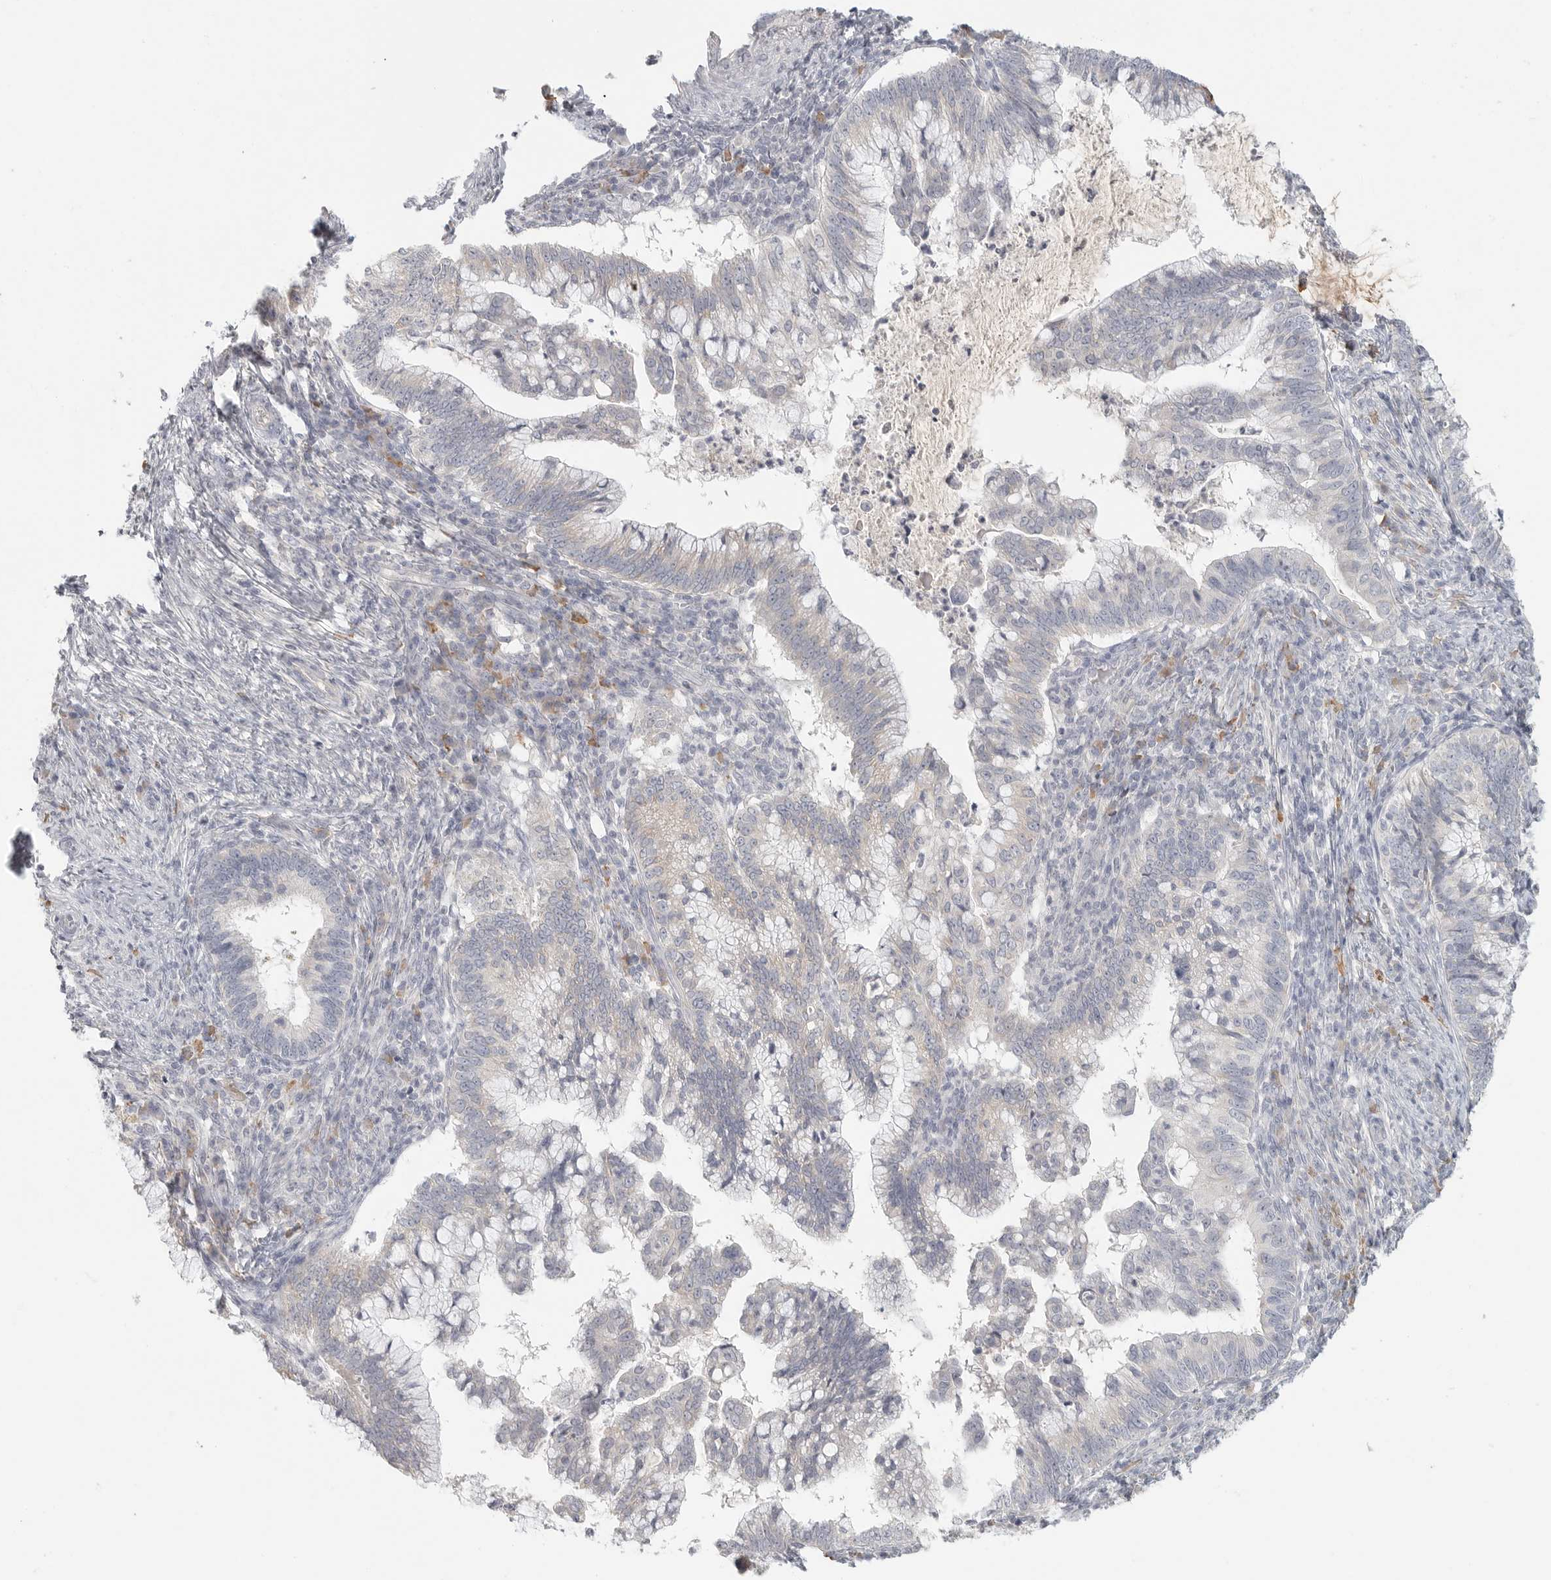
{"staining": {"intensity": "negative", "quantity": "none", "location": "none"}, "tissue": "cervical cancer", "cell_type": "Tumor cells", "image_type": "cancer", "snomed": [{"axis": "morphology", "description": "Adenocarcinoma, NOS"}, {"axis": "topography", "description": "Cervix"}], "caption": "This micrograph is of cervical adenocarcinoma stained with immunohistochemistry (IHC) to label a protein in brown with the nuclei are counter-stained blue. There is no positivity in tumor cells. The staining was performed using DAB to visualize the protein expression in brown, while the nuclei were stained in blue with hematoxylin (Magnification: 20x).", "gene": "SLC25A36", "patient": {"sex": "female", "age": 36}}